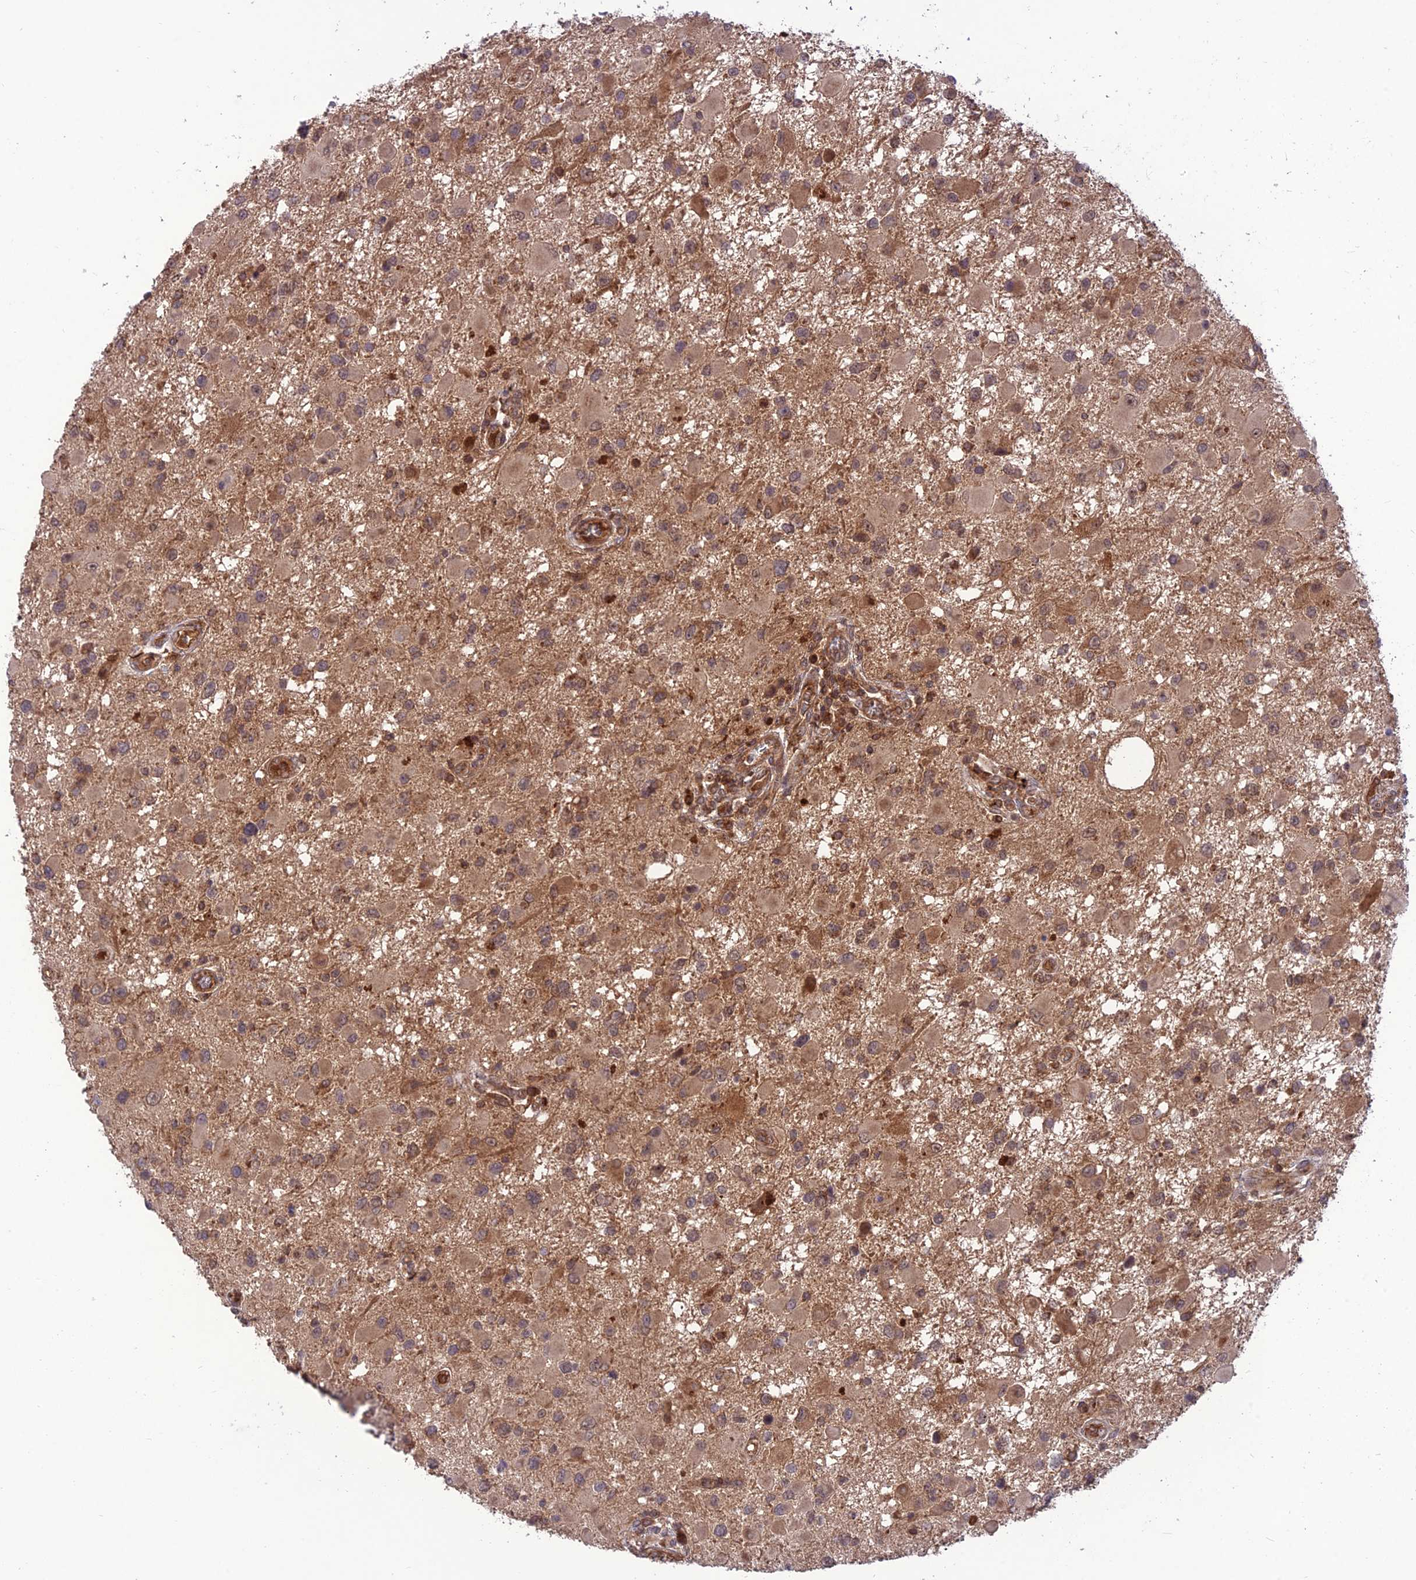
{"staining": {"intensity": "moderate", "quantity": "25%-75%", "location": "cytoplasmic/membranous"}, "tissue": "glioma", "cell_type": "Tumor cells", "image_type": "cancer", "snomed": [{"axis": "morphology", "description": "Glioma, malignant, High grade"}, {"axis": "topography", "description": "Brain"}], "caption": "Glioma stained for a protein shows moderate cytoplasmic/membranous positivity in tumor cells.", "gene": "NDUFC1", "patient": {"sex": "male", "age": 53}}